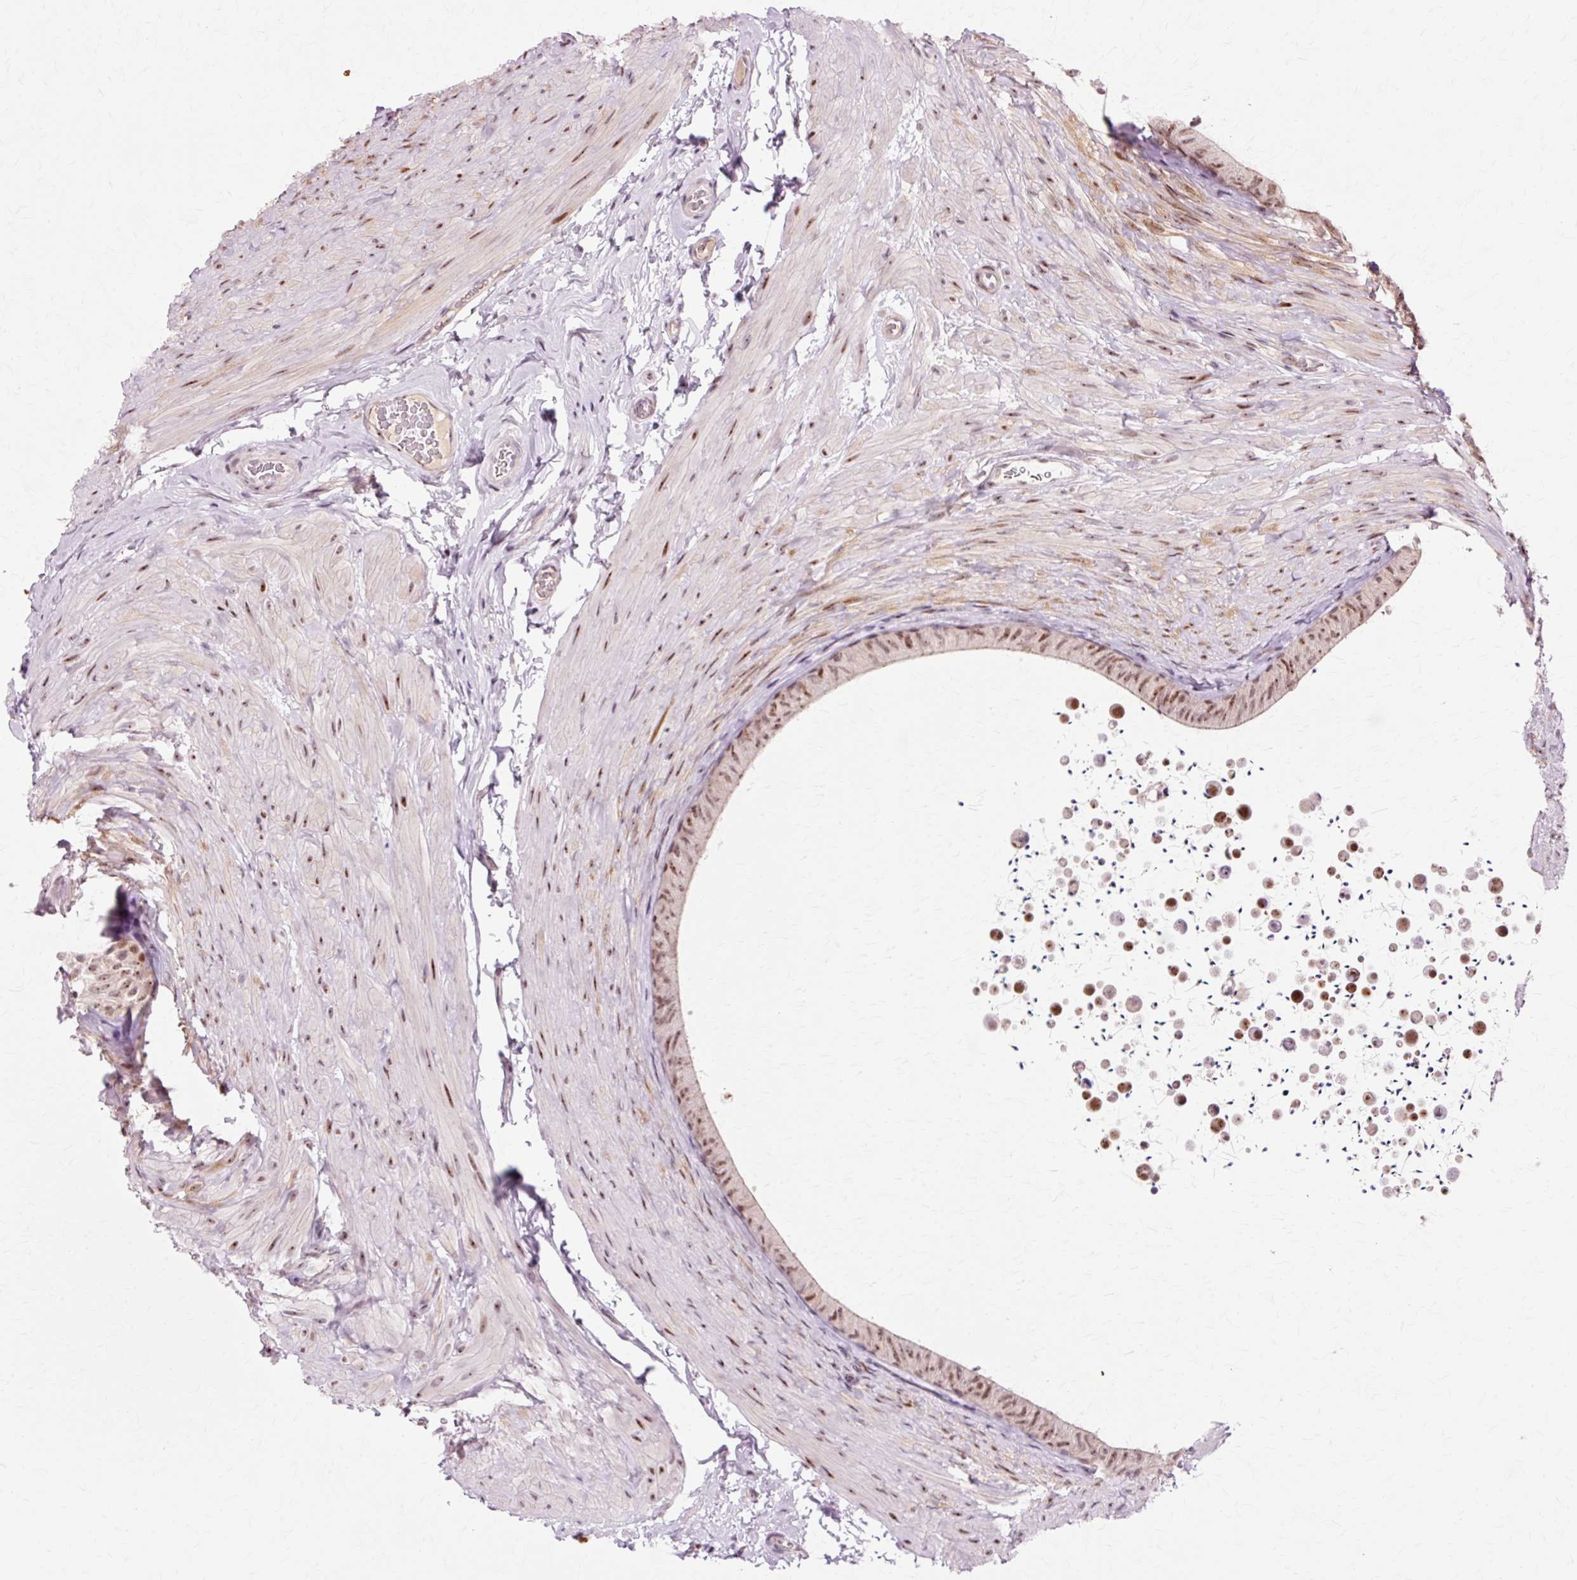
{"staining": {"intensity": "moderate", "quantity": ">75%", "location": "nuclear"}, "tissue": "epididymis", "cell_type": "Glandular cells", "image_type": "normal", "snomed": [{"axis": "morphology", "description": "Normal tissue, NOS"}, {"axis": "topography", "description": "Epididymis, spermatic cord, NOS"}, {"axis": "topography", "description": "Epididymis"}], "caption": "About >75% of glandular cells in unremarkable human epididymis show moderate nuclear protein staining as visualized by brown immunohistochemical staining.", "gene": "MACROD2", "patient": {"sex": "male", "age": 31}}